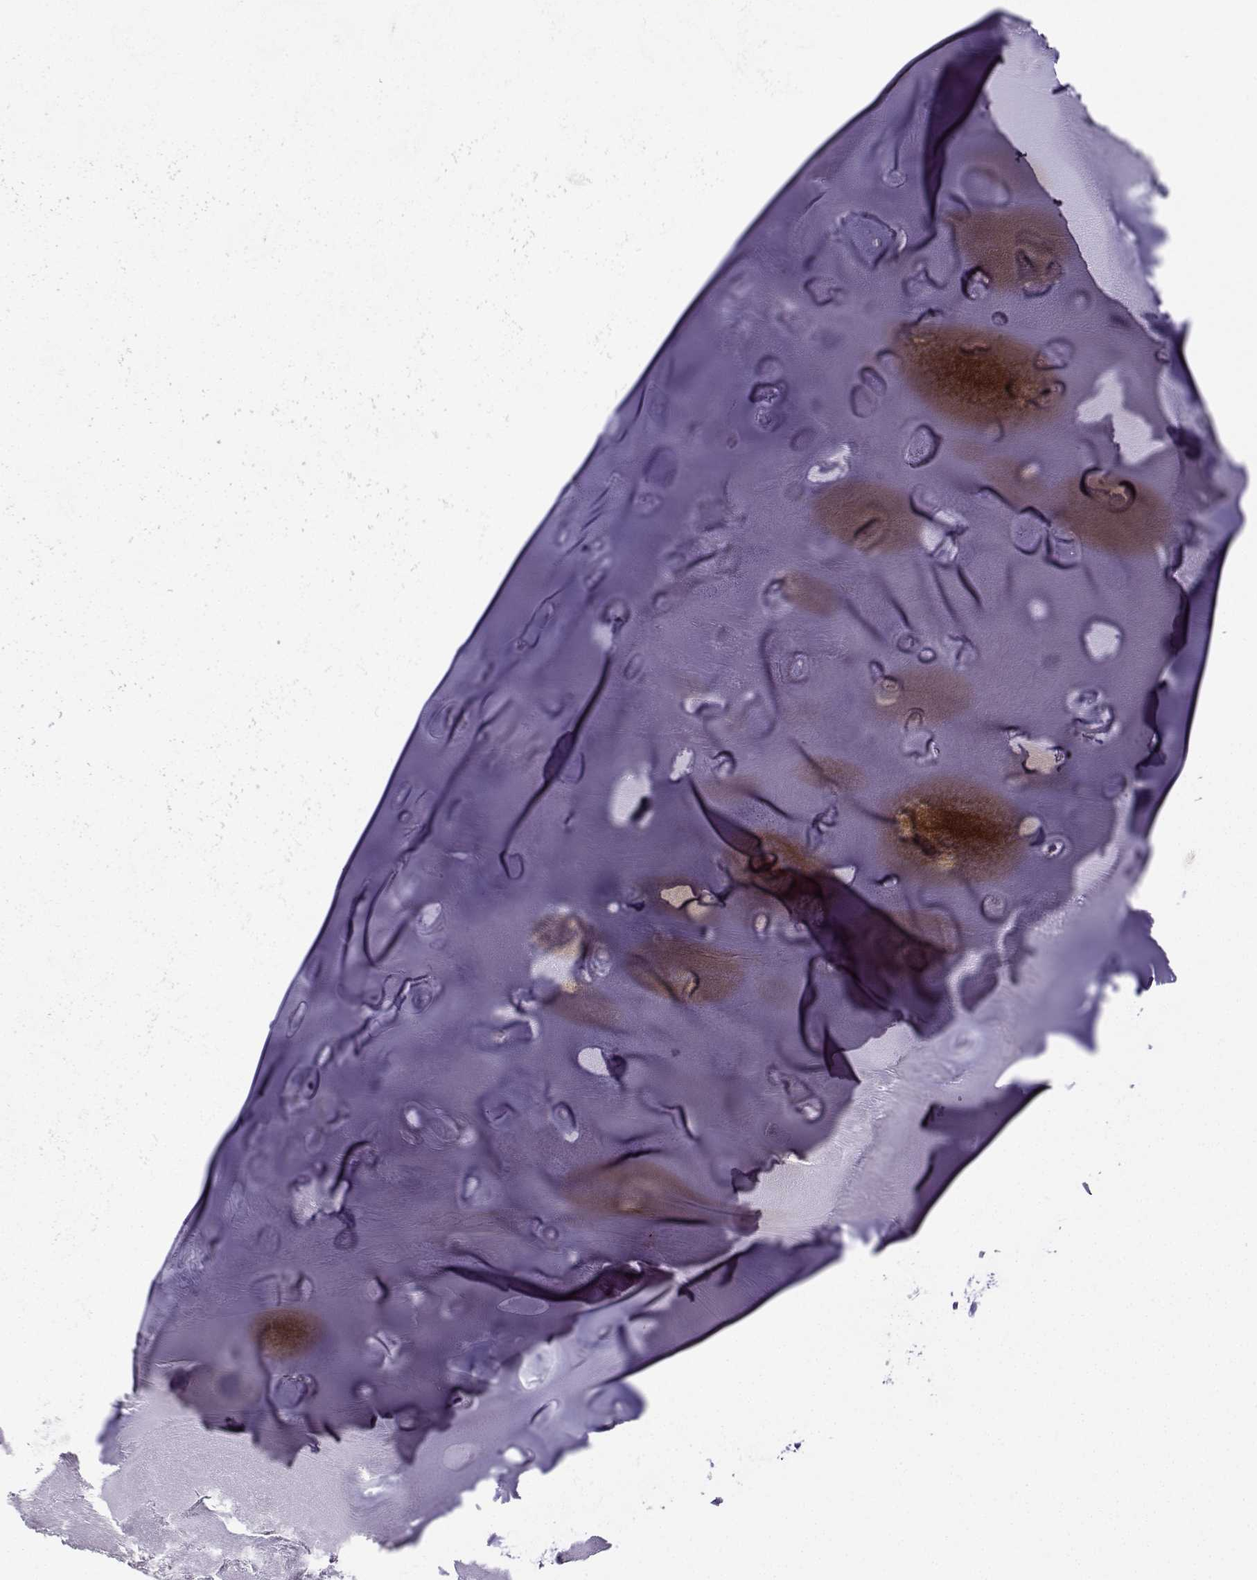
{"staining": {"intensity": "negative", "quantity": "none", "location": "none"}, "tissue": "soft tissue", "cell_type": "Chondrocytes", "image_type": "normal", "snomed": [{"axis": "morphology", "description": "Normal tissue, NOS"}, {"axis": "morphology", "description": "Squamous cell carcinoma, NOS"}, {"axis": "topography", "description": "Cartilage tissue"}, {"axis": "topography", "description": "Lung"}], "caption": "A high-resolution micrograph shows IHC staining of benign soft tissue, which shows no significant staining in chondrocytes. (IHC, brightfield microscopy, high magnification).", "gene": "FBXO24", "patient": {"sex": "male", "age": 66}}